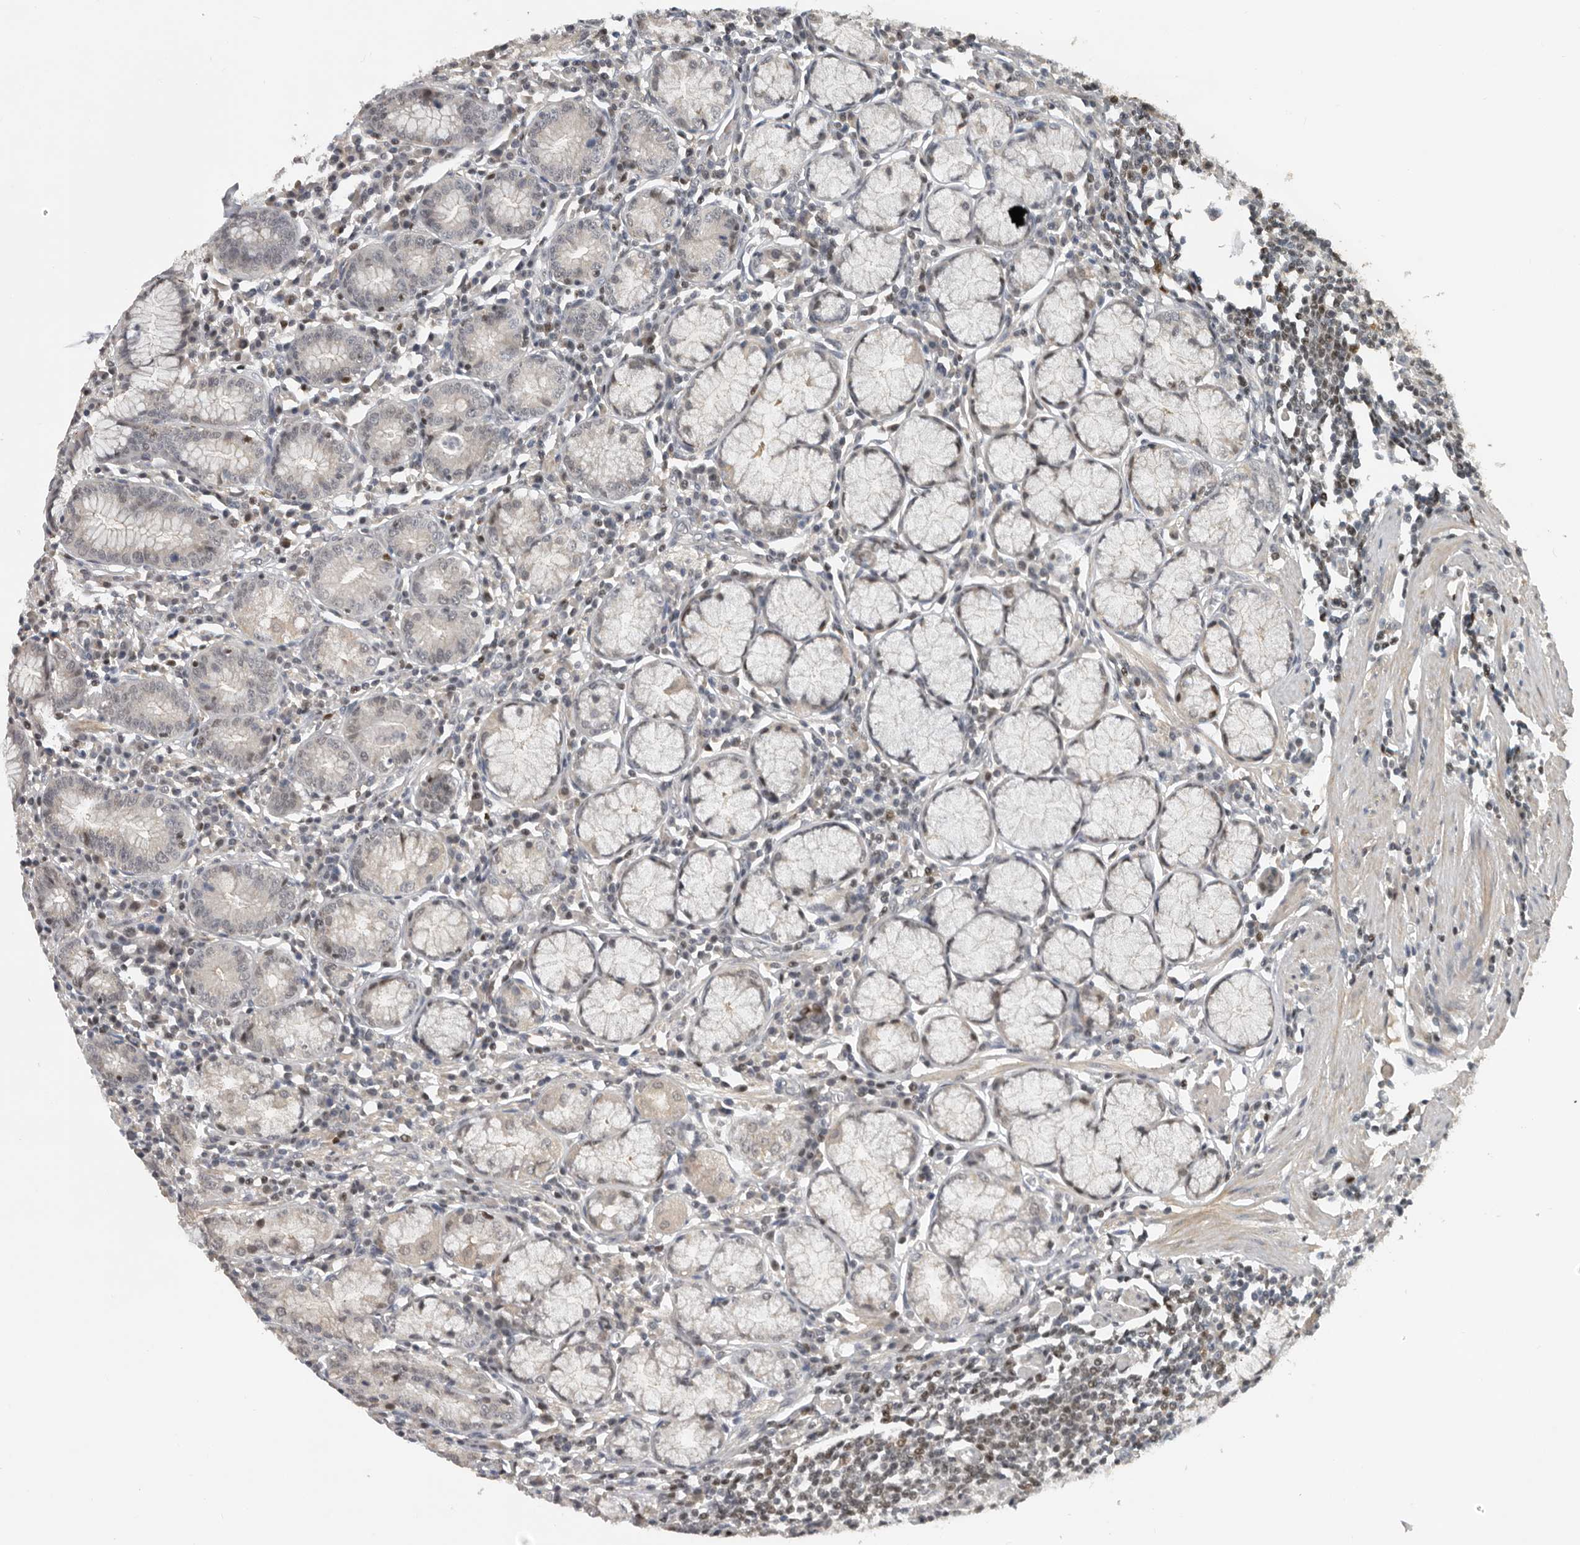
{"staining": {"intensity": "moderate", "quantity": "<25%", "location": "cytoplasmic/membranous,nuclear"}, "tissue": "stomach", "cell_type": "Glandular cells", "image_type": "normal", "snomed": [{"axis": "morphology", "description": "Normal tissue, NOS"}, {"axis": "topography", "description": "Stomach"}], "caption": "Immunohistochemical staining of benign human stomach displays low levels of moderate cytoplasmic/membranous,nuclear positivity in about <25% of glandular cells. (IHC, brightfield microscopy, high magnification).", "gene": "HENMT1", "patient": {"sex": "male", "age": 55}}